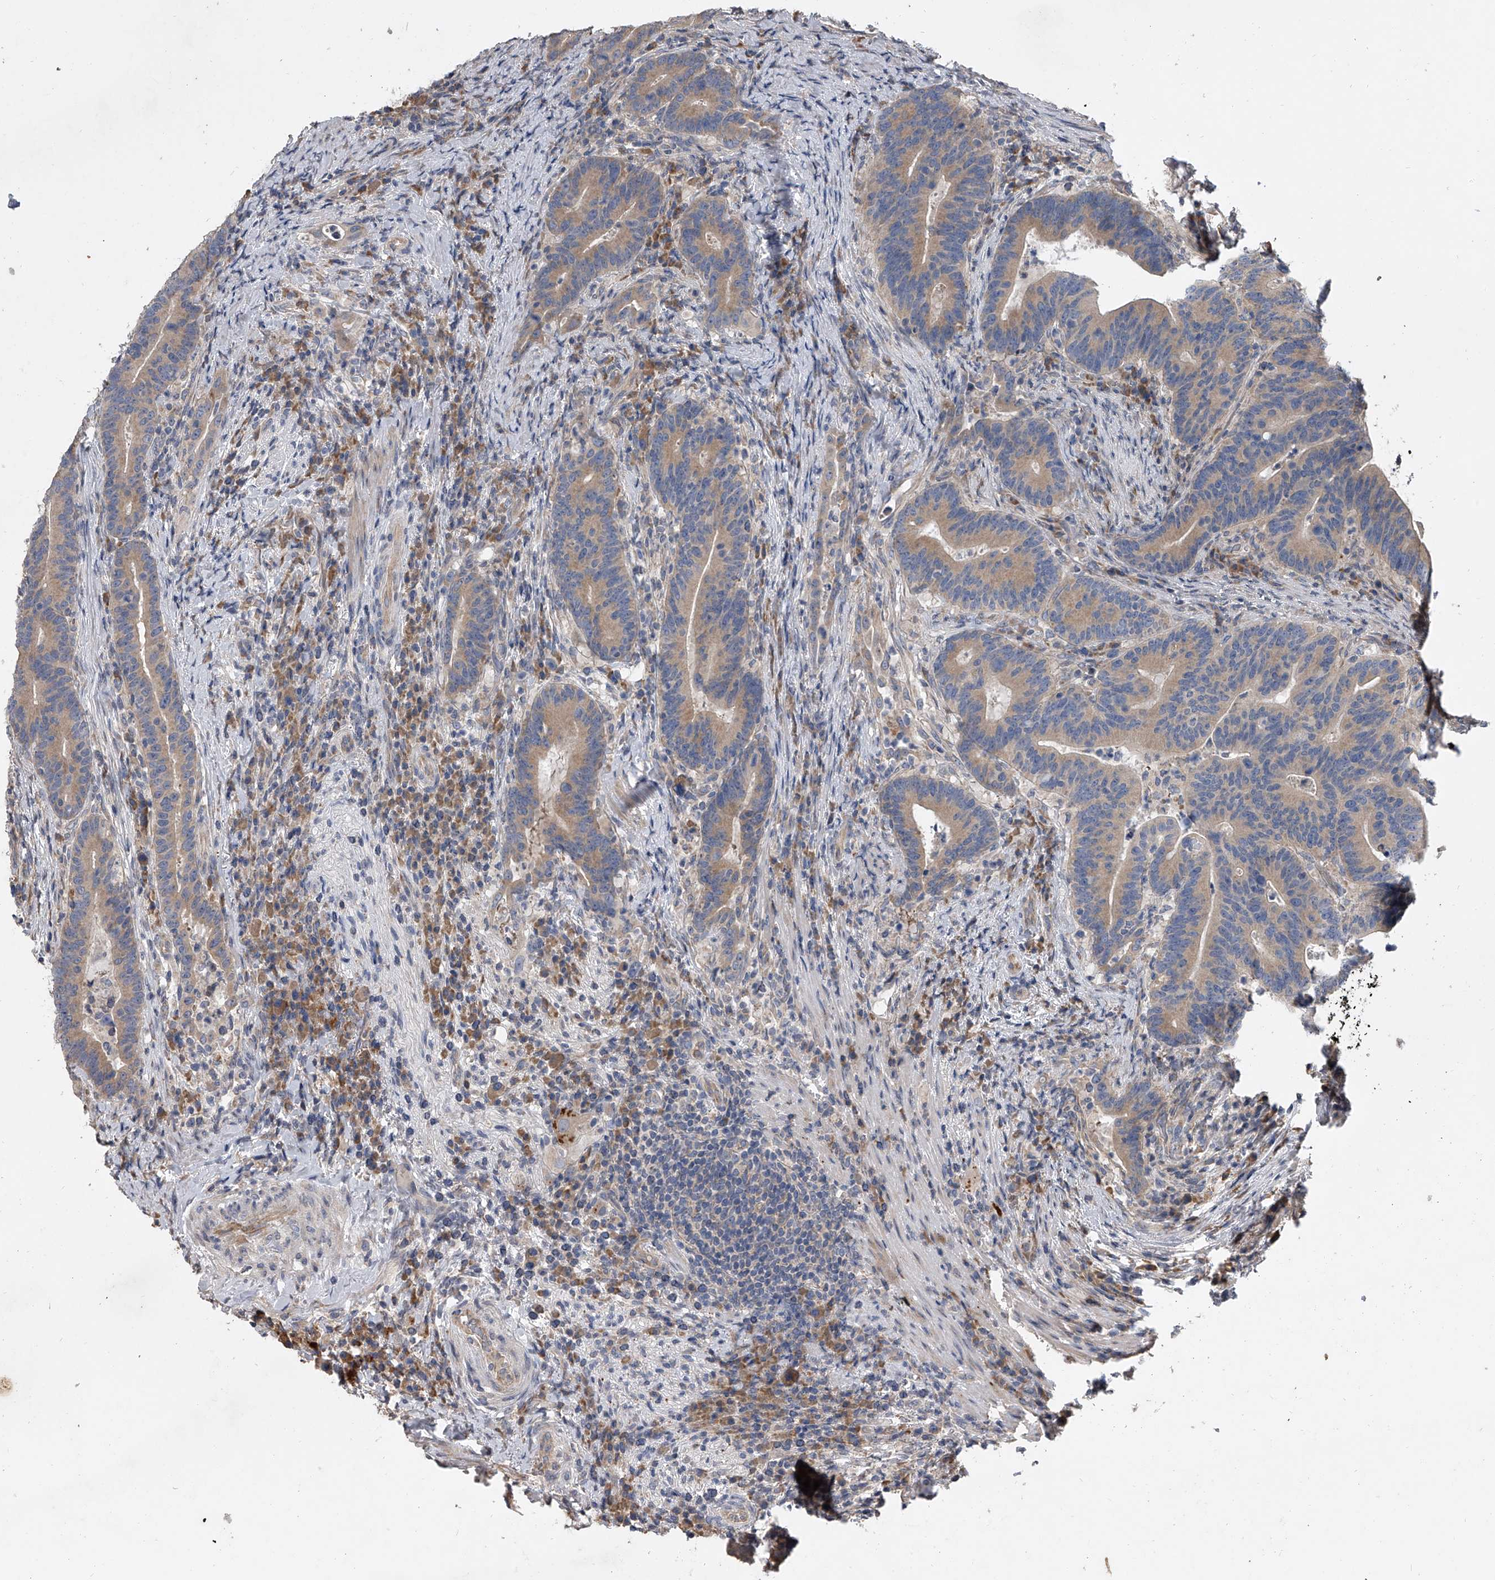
{"staining": {"intensity": "moderate", "quantity": ">75%", "location": "cytoplasmic/membranous"}, "tissue": "colorectal cancer", "cell_type": "Tumor cells", "image_type": "cancer", "snomed": [{"axis": "morphology", "description": "Adenocarcinoma, NOS"}, {"axis": "topography", "description": "Colon"}], "caption": "Immunohistochemical staining of human colorectal adenocarcinoma exhibits medium levels of moderate cytoplasmic/membranous protein positivity in about >75% of tumor cells. The staining is performed using DAB brown chromogen to label protein expression. The nuclei are counter-stained blue using hematoxylin.", "gene": "DOCK9", "patient": {"sex": "female", "age": 66}}